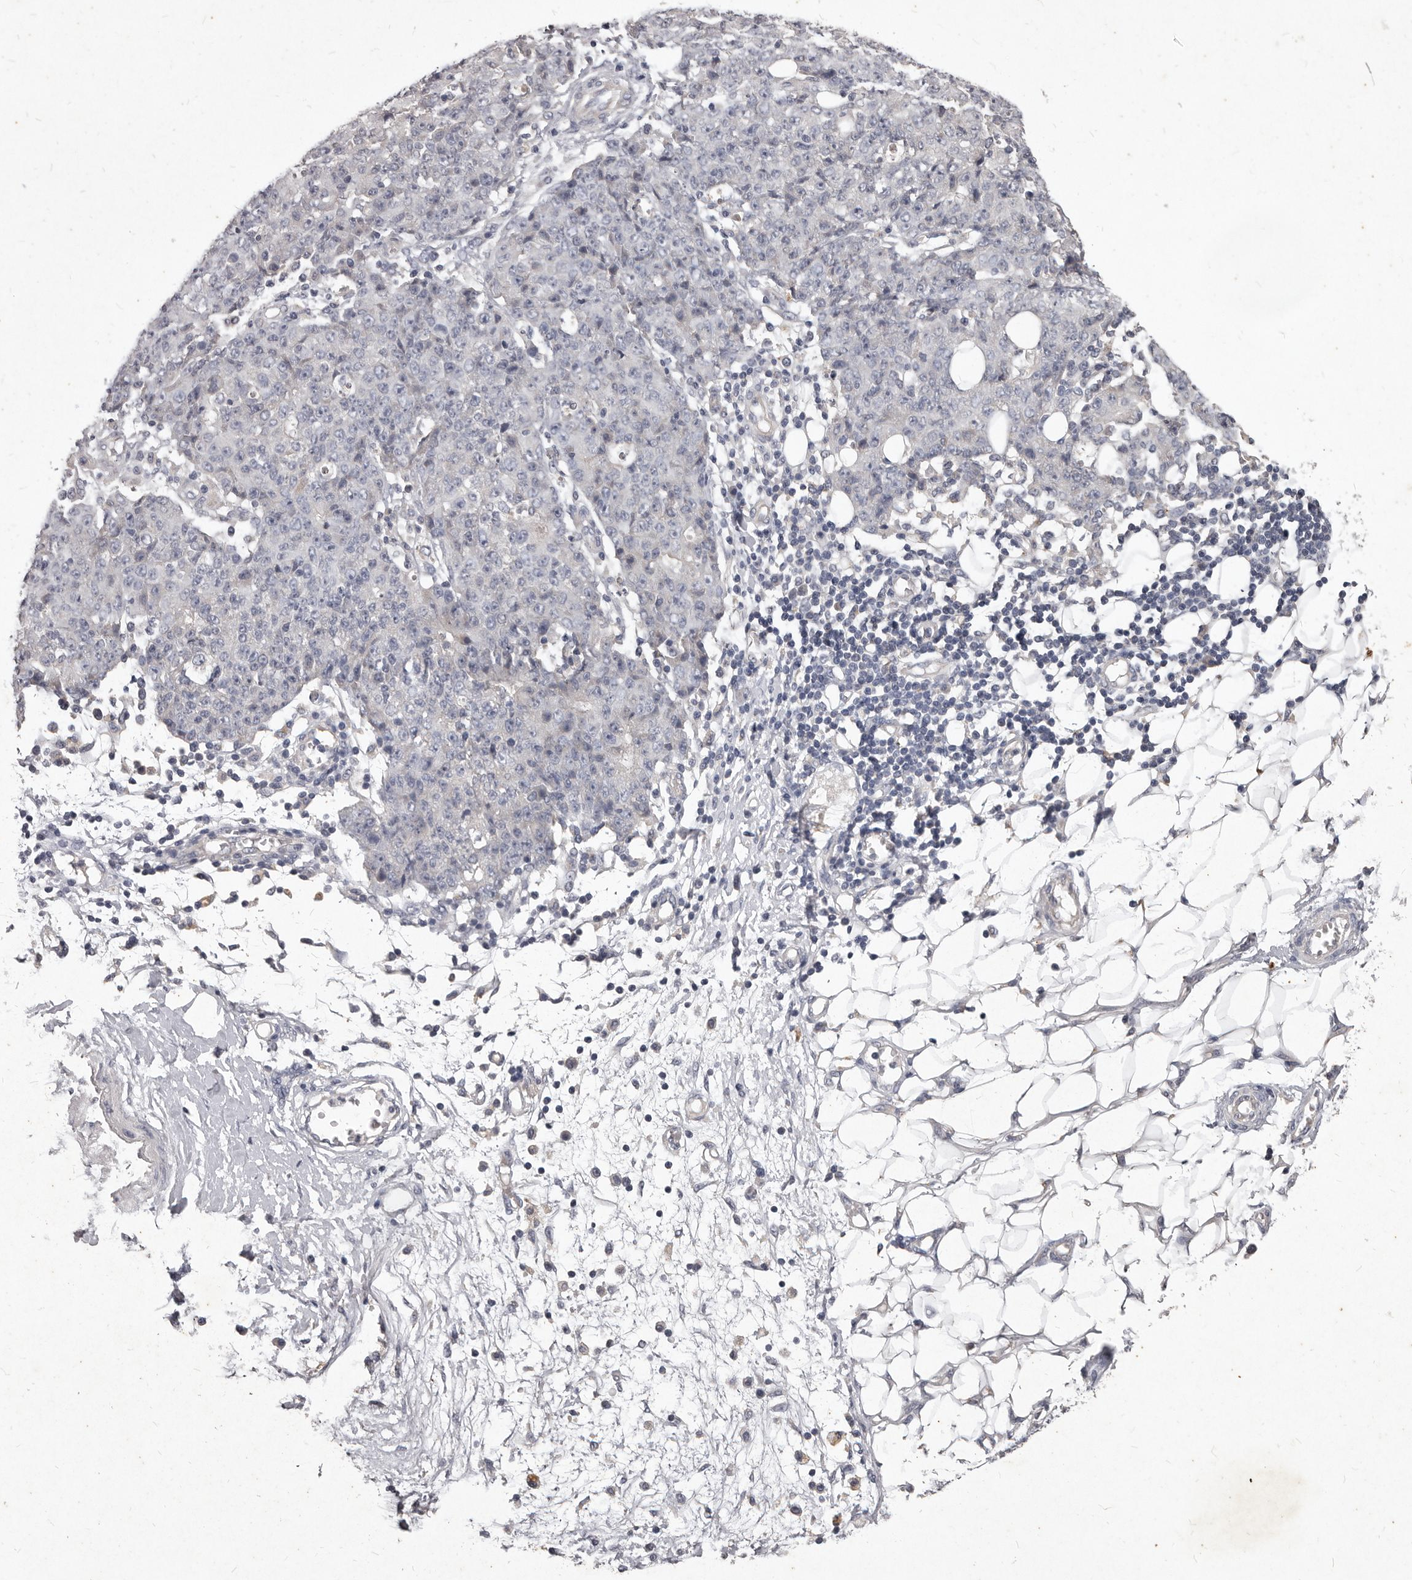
{"staining": {"intensity": "negative", "quantity": "none", "location": "none"}, "tissue": "ovarian cancer", "cell_type": "Tumor cells", "image_type": "cancer", "snomed": [{"axis": "morphology", "description": "Carcinoma, endometroid"}, {"axis": "topography", "description": "Ovary"}], "caption": "Tumor cells show no significant protein positivity in ovarian cancer. (Stains: DAB (3,3'-diaminobenzidine) immunohistochemistry with hematoxylin counter stain, Microscopy: brightfield microscopy at high magnification).", "gene": "GPRC5C", "patient": {"sex": "female", "age": 42}}